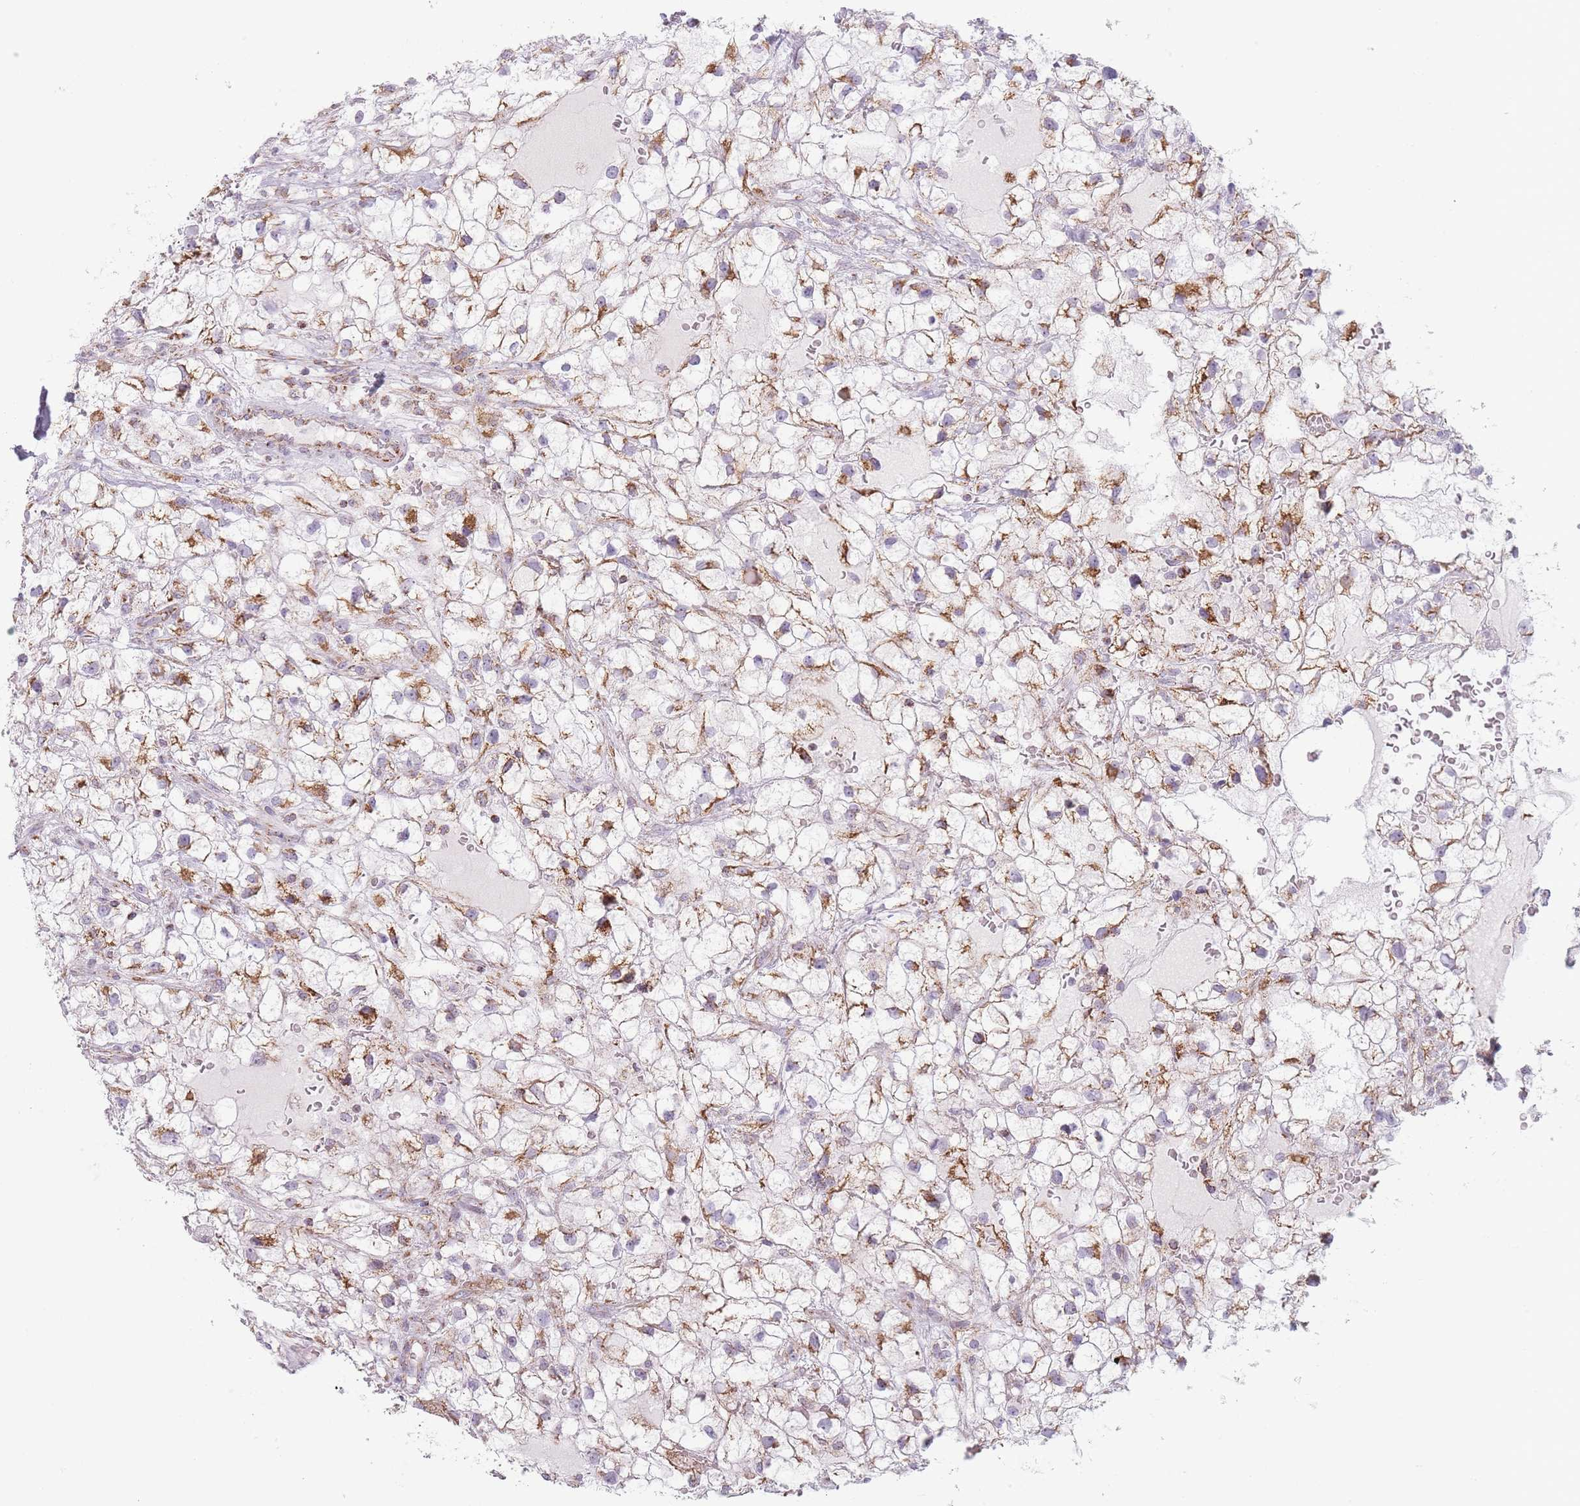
{"staining": {"intensity": "moderate", "quantity": ">75%", "location": "cytoplasmic/membranous"}, "tissue": "renal cancer", "cell_type": "Tumor cells", "image_type": "cancer", "snomed": [{"axis": "morphology", "description": "Adenocarcinoma, NOS"}, {"axis": "topography", "description": "Kidney"}], "caption": "Immunohistochemical staining of adenocarcinoma (renal) demonstrates medium levels of moderate cytoplasmic/membranous staining in approximately >75% of tumor cells. Nuclei are stained in blue.", "gene": "DCHS1", "patient": {"sex": "male", "age": 59}}